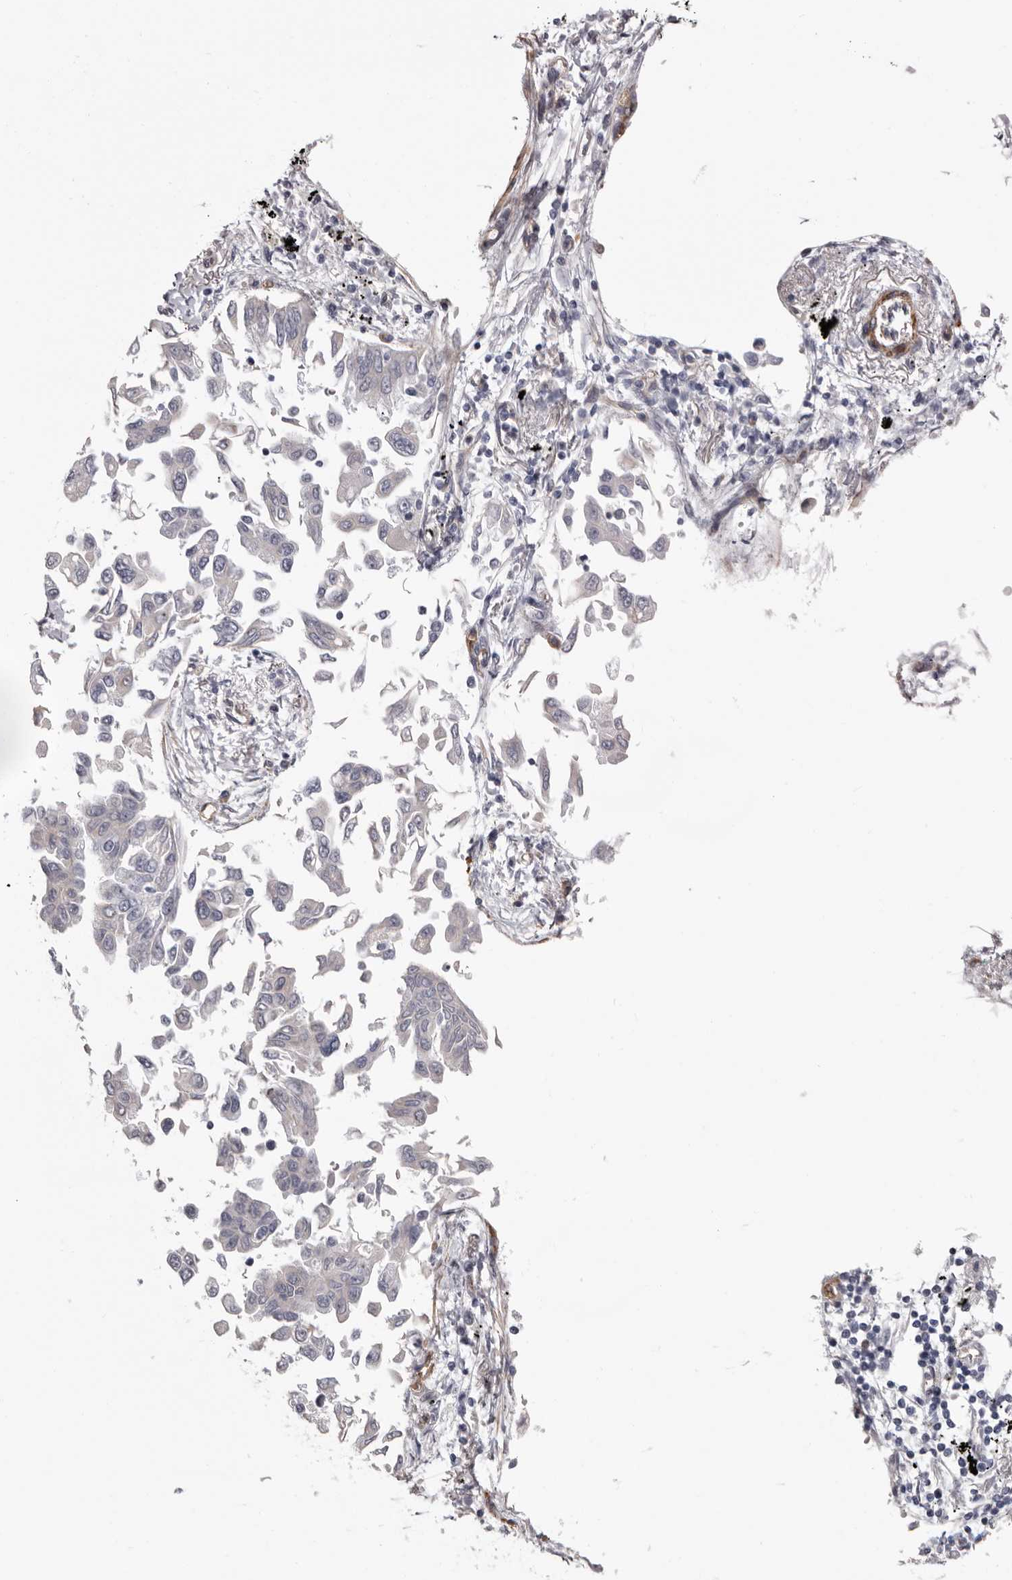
{"staining": {"intensity": "negative", "quantity": "none", "location": "none"}, "tissue": "lung cancer", "cell_type": "Tumor cells", "image_type": "cancer", "snomed": [{"axis": "morphology", "description": "Adenocarcinoma, NOS"}, {"axis": "topography", "description": "Lung"}], "caption": "A high-resolution image shows immunohistochemistry (IHC) staining of adenocarcinoma (lung), which demonstrates no significant expression in tumor cells. (Immunohistochemistry (ihc), brightfield microscopy, high magnification).", "gene": "ADGRL4", "patient": {"sex": "female", "age": 67}}